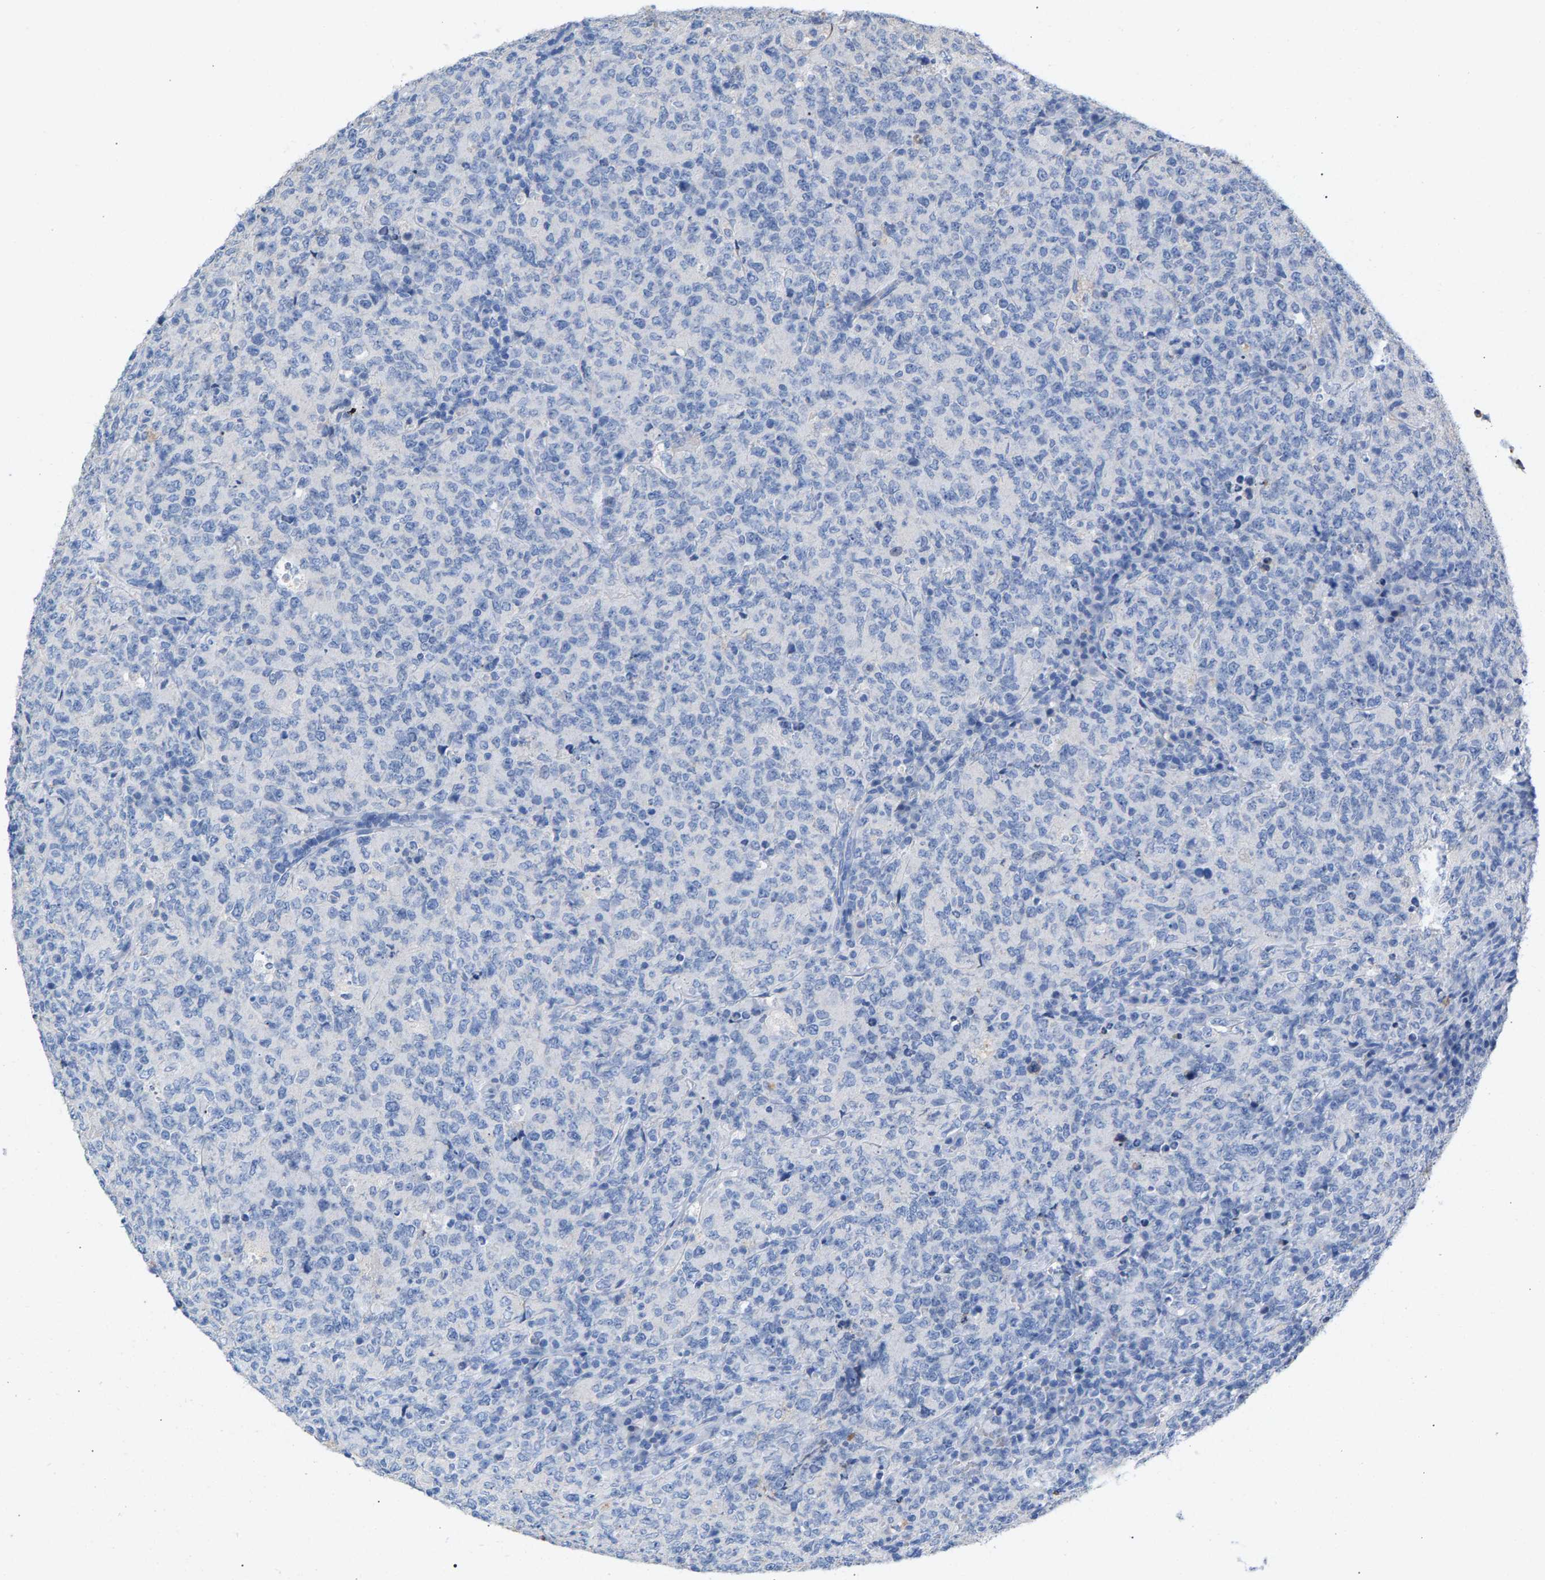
{"staining": {"intensity": "negative", "quantity": "none", "location": "none"}, "tissue": "lymphoma", "cell_type": "Tumor cells", "image_type": "cancer", "snomed": [{"axis": "morphology", "description": "Malignant lymphoma, non-Hodgkin's type, High grade"}, {"axis": "topography", "description": "Tonsil"}], "caption": "IHC histopathology image of human lymphoma stained for a protein (brown), which reveals no staining in tumor cells.", "gene": "APOH", "patient": {"sex": "female", "age": 36}}